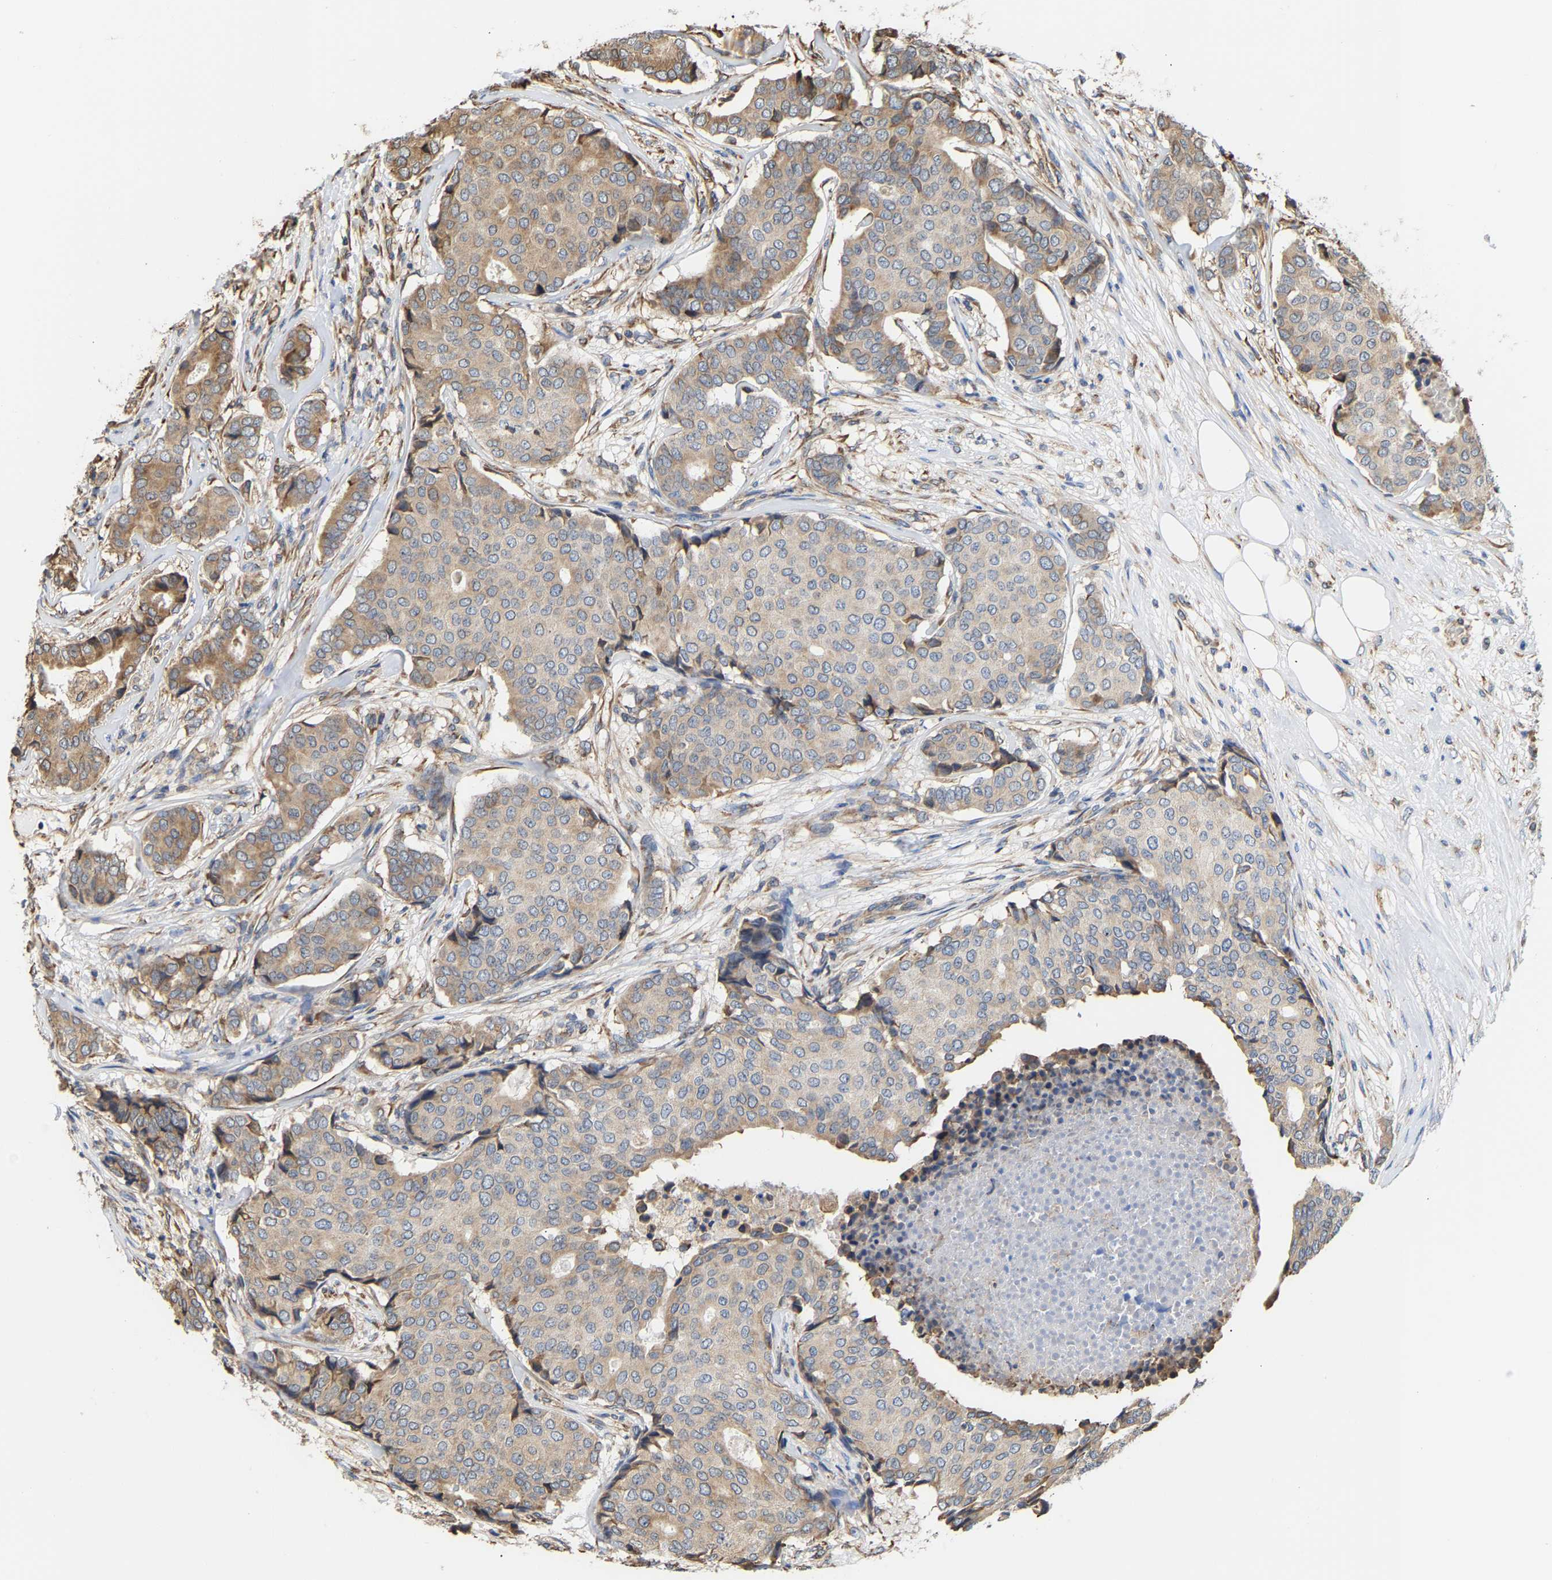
{"staining": {"intensity": "moderate", "quantity": ">75%", "location": "cytoplasmic/membranous"}, "tissue": "breast cancer", "cell_type": "Tumor cells", "image_type": "cancer", "snomed": [{"axis": "morphology", "description": "Duct carcinoma"}, {"axis": "topography", "description": "Breast"}], "caption": "This photomicrograph shows IHC staining of human breast cancer (invasive ductal carcinoma), with medium moderate cytoplasmic/membranous expression in approximately >75% of tumor cells.", "gene": "ARAP1", "patient": {"sex": "female", "age": 75}}